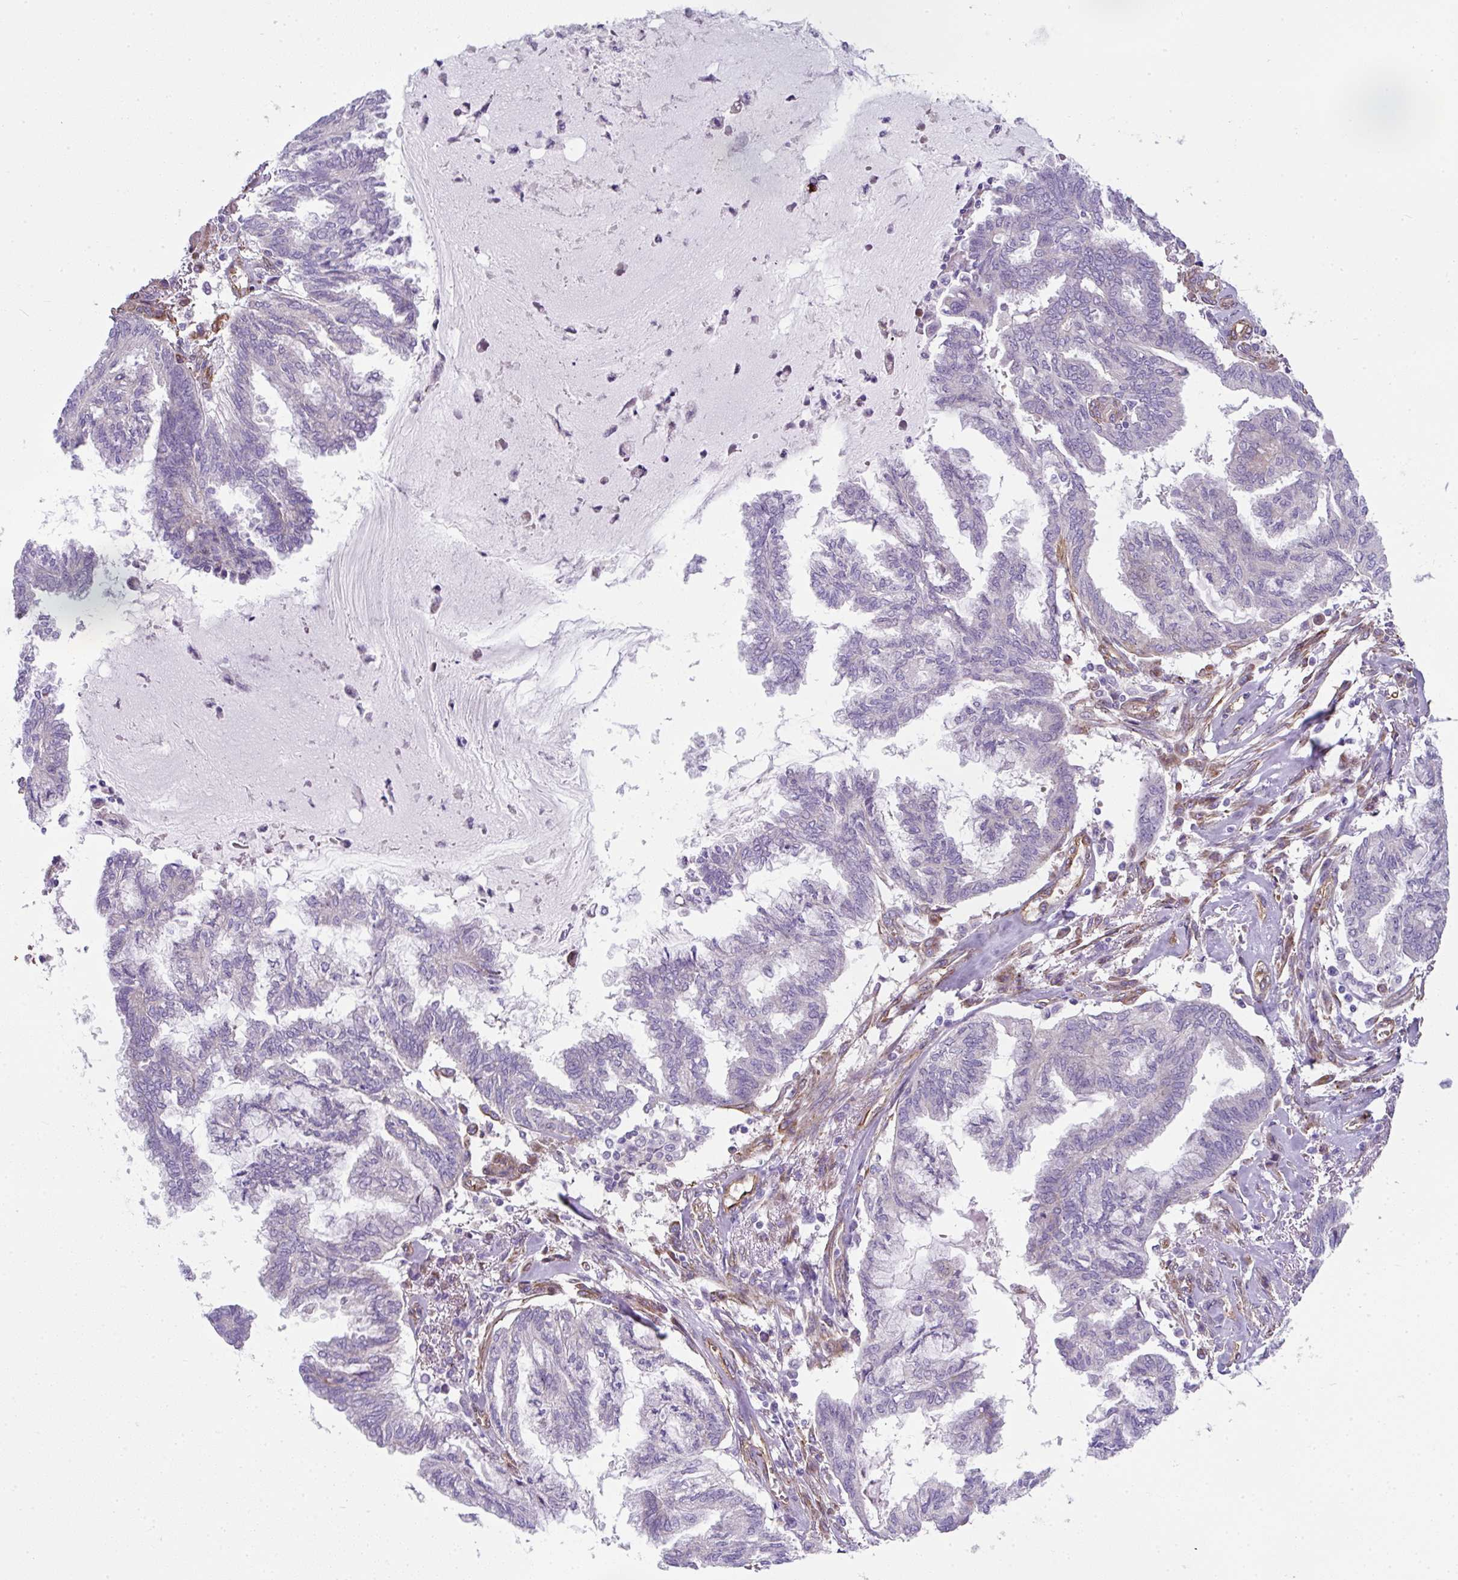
{"staining": {"intensity": "negative", "quantity": "none", "location": "none"}, "tissue": "endometrial cancer", "cell_type": "Tumor cells", "image_type": "cancer", "snomed": [{"axis": "morphology", "description": "Adenocarcinoma, NOS"}, {"axis": "topography", "description": "Endometrium"}], "caption": "This is a image of IHC staining of endometrial cancer (adenocarcinoma), which shows no staining in tumor cells.", "gene": "ANKUB1", "patient": {"sex": "female", "age": 86}}